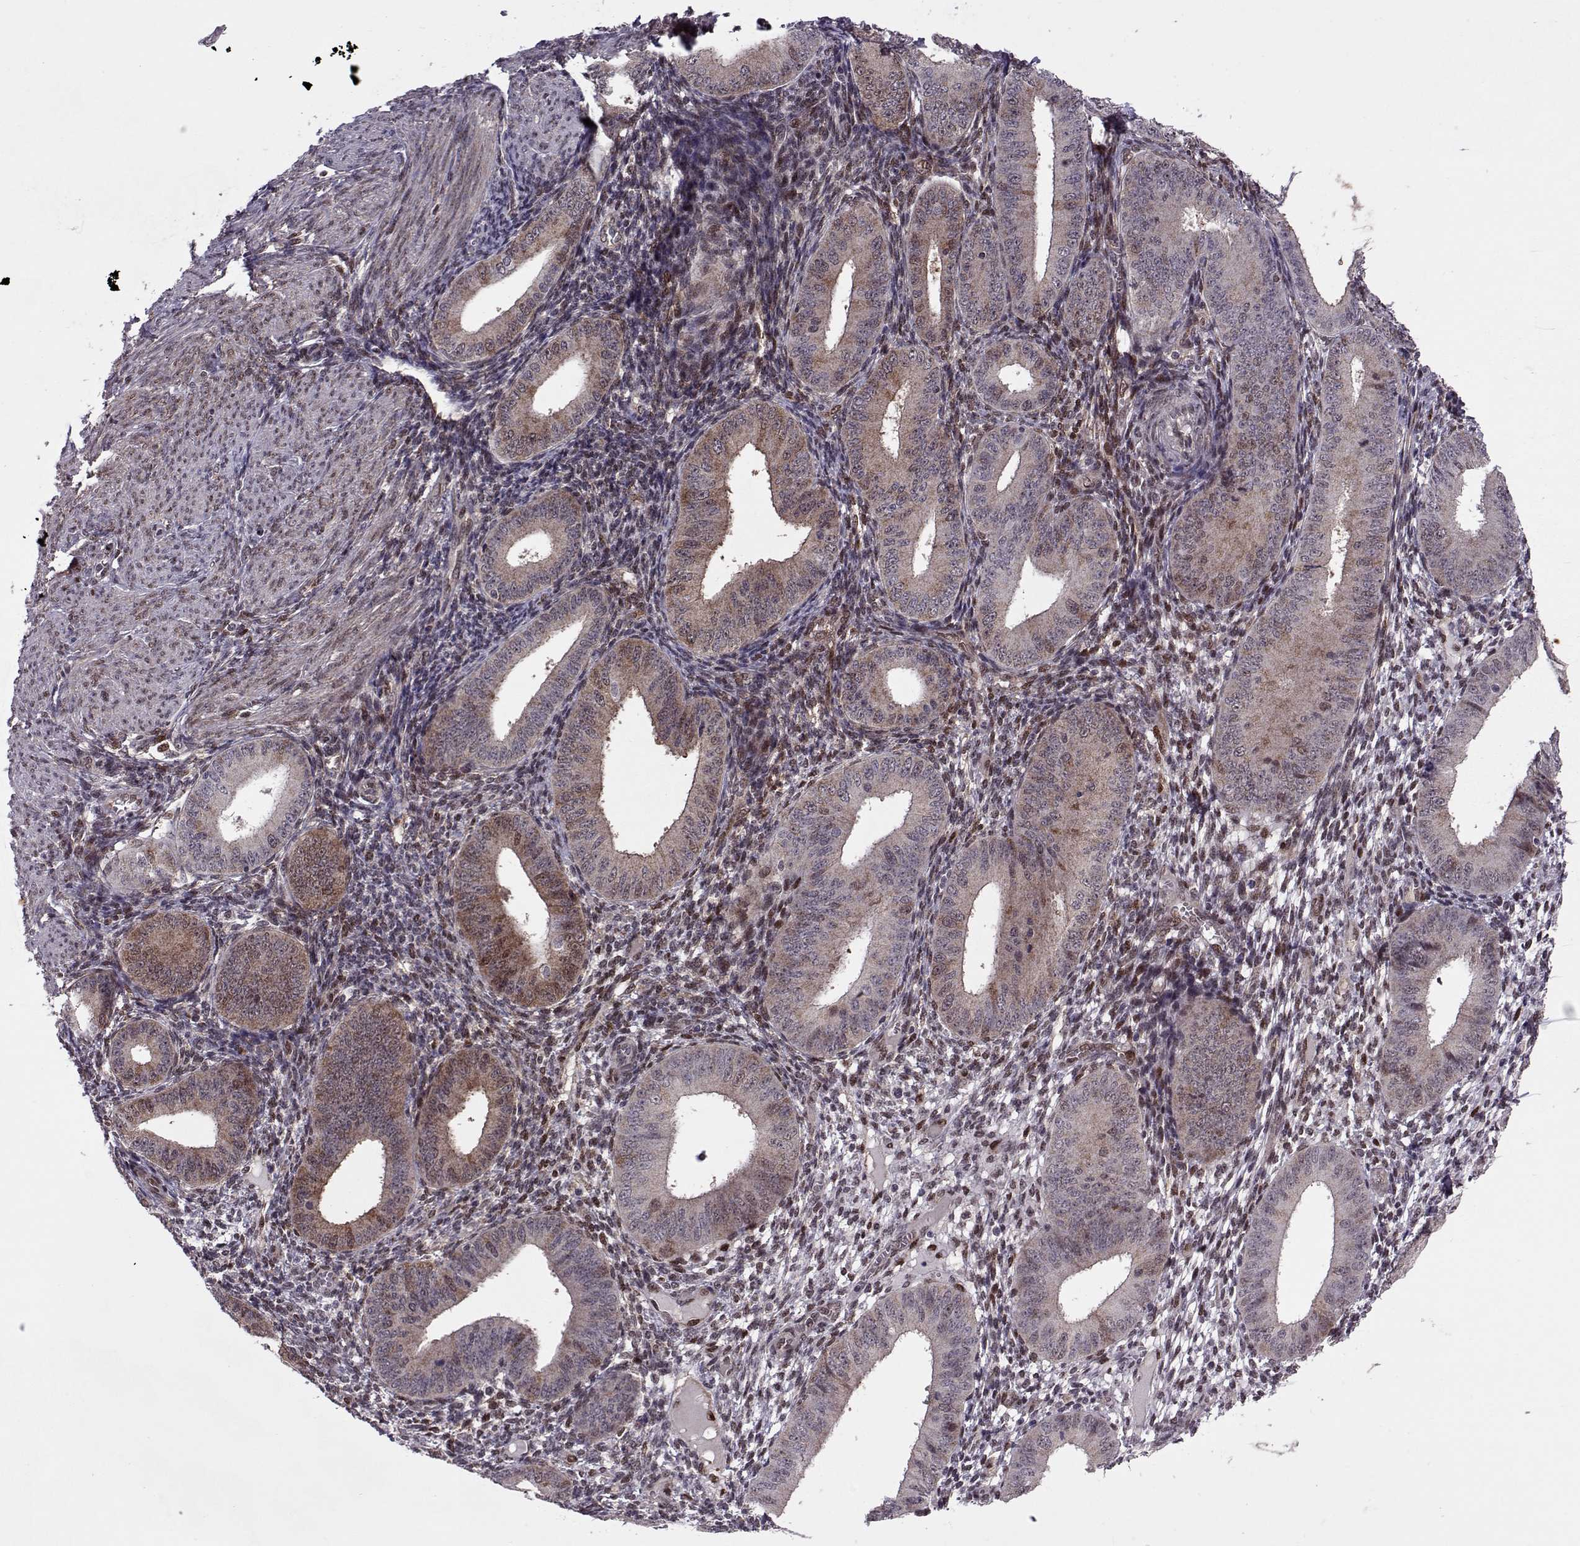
{"staining": {"intensity": "moderate", "quantity": "25%-75%", "location": "cytoplasmic/membranous,nuclear"}, "tissue": "endometrium", "cell_type": "Cells in endometrial stroma", "image_type": "normal", "snomed": [{"axis": "morphology", "description": "Normal tissue, NOS"}, {"axis": "topography", "description": "Endometrium"}], "caption": "Normal endometrium was stained to show a protein in brown. There is medium levels of moderate cytoplasmic/membranous,nuclear staining in about 25%-75% of cells in endometrial stroma.", "gene": "CDK4", "patient": {"sex": "female", "age": 39}}